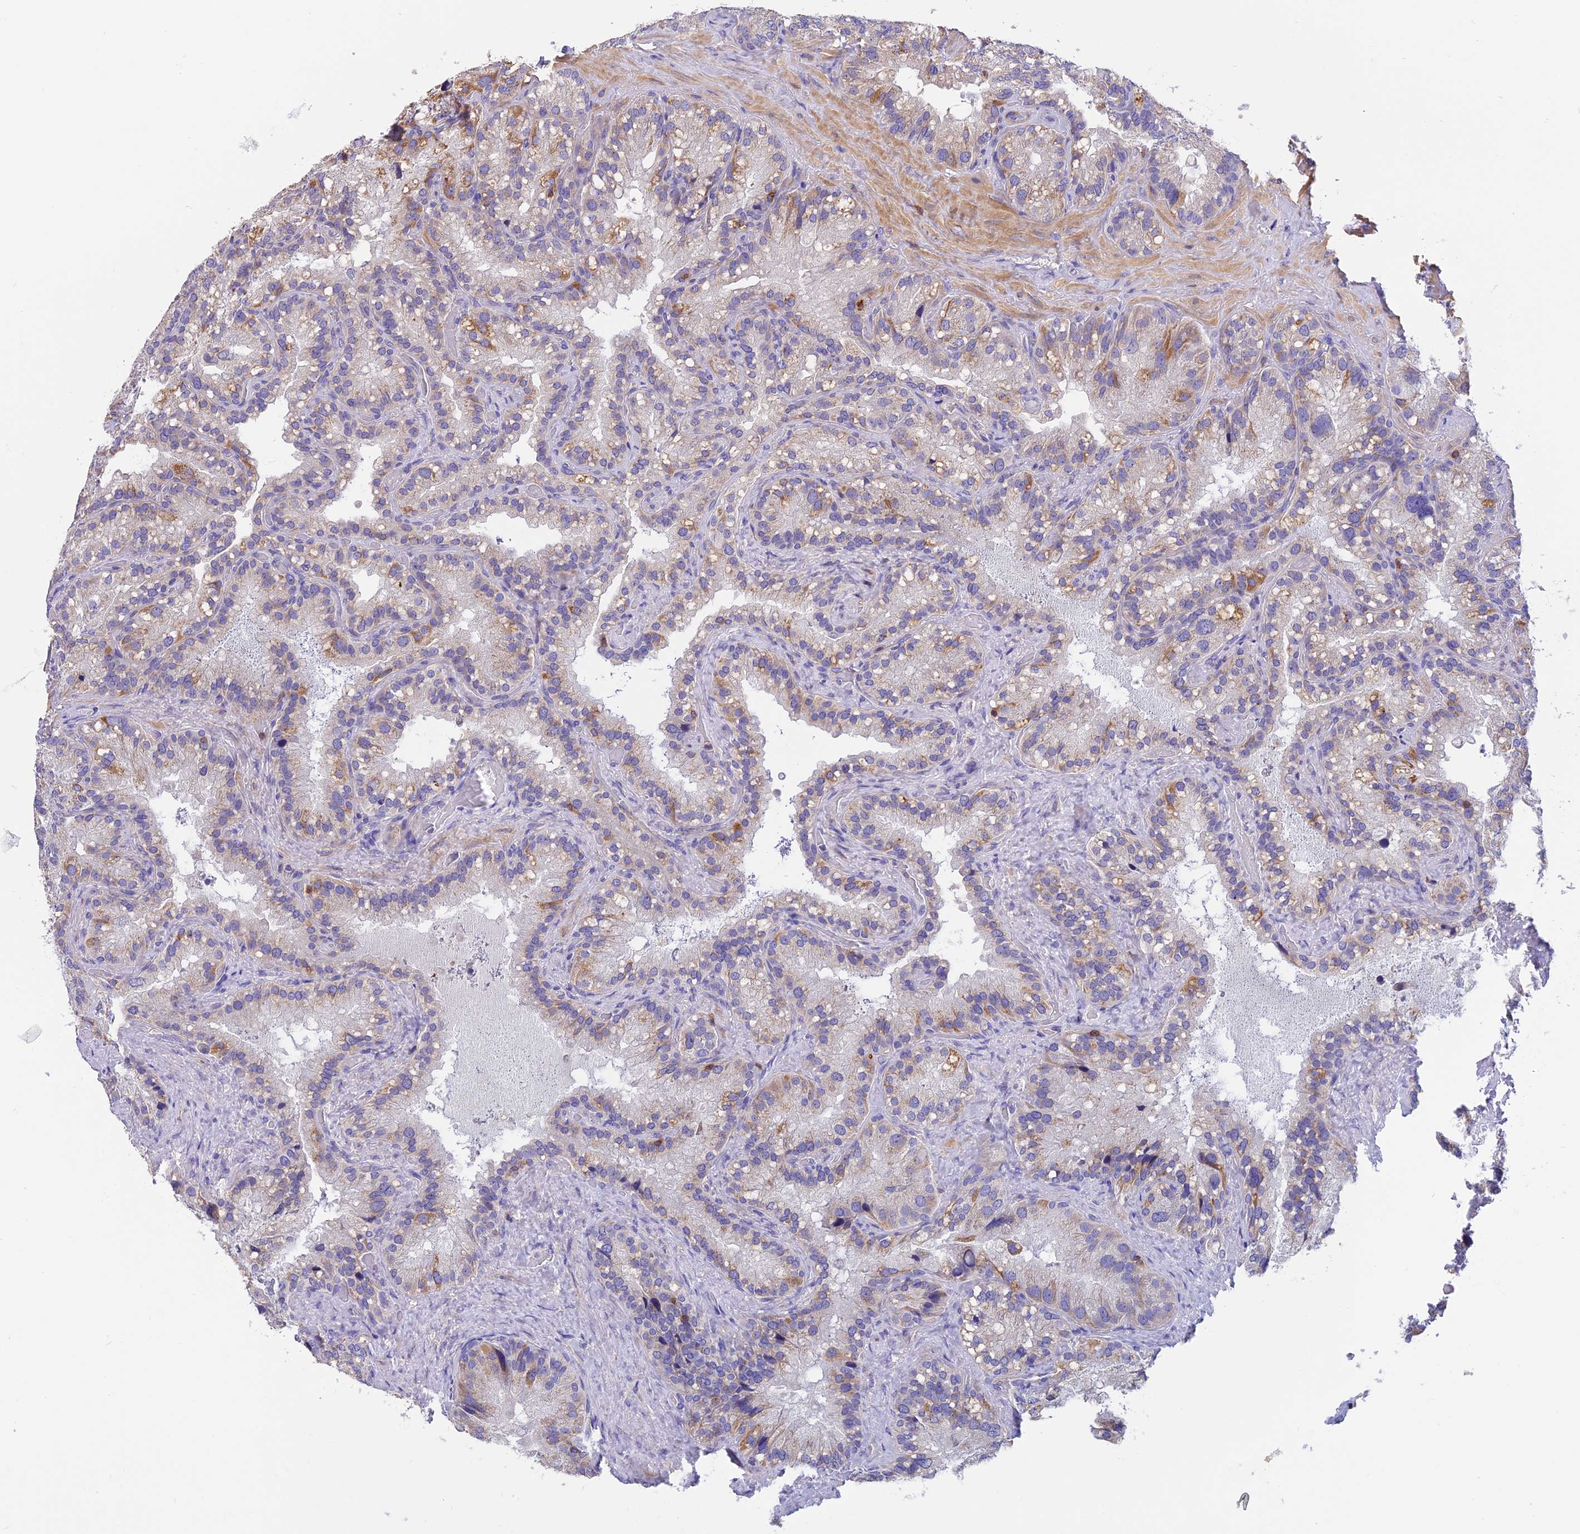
{"staining": {"intensity": "negative", "quantity": "none", "location": "none"}, "tissue": "seminal vesicle", "cell_type": "Glandular cells", "image_type": "normal", "snomed": [{"axis": "morphology", "description": "Normal tissue, NOS"}, {"axis": "topography", "description": "Prostate"}, {"axis": "topography", "description": "Seminal veicle"}], "caption": "IHC photomicrograph of unremarkable seminal vesicle: human seminal vesicle stained with DAB (3,3'-diaminobenzidine) displays no significant protein positivity in glandular cells. Brightfield microscopy of immunohistochemistry (IHC) stained with DAB (3,3'-diaminobenzidine) (brown) and hematoxylin (blue), captured at high magnification.", "gene": "LPXN", "patient": {"sex": "male", "age": 68}}